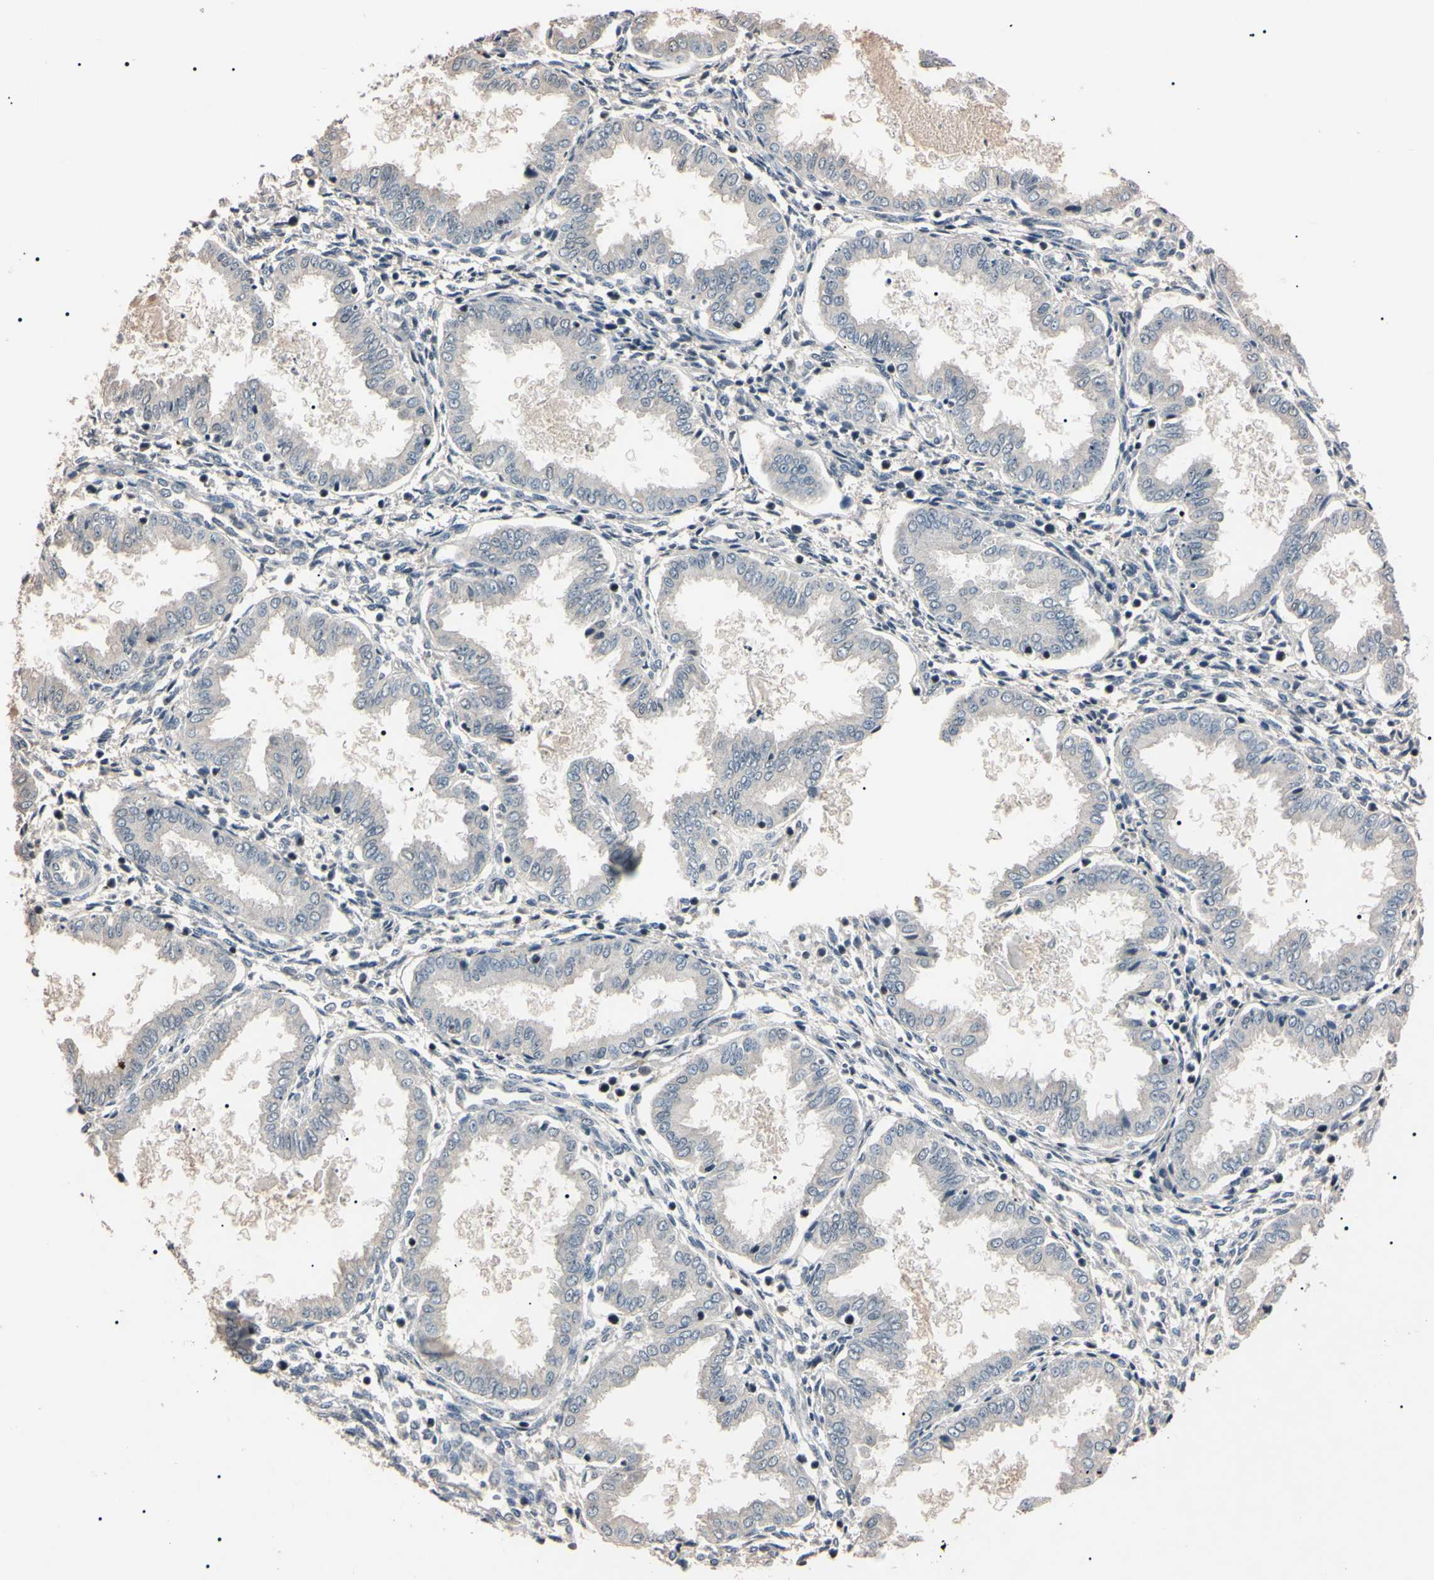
{"staining": {"intensity": "weak", "quantity": ">75%", "location": "cytoplasmic/membranous"}, "tissue": "endometrium", "cell_type": "Cells in endometrial stroma", "image_type": "normal", "snomed": [{"axis": "morphology", "description": "Normal tissue, NOS"}, {"axis": "topography", "description": "Endometrium"}], "caption": "This is a micrograph of IHC staining of normal endometrium, which shows weak expression in the cytoplasmic/membranous of cells in endometrial stroma.", "gene": "YY1", "patient": {"sex": "female", "age": 33}}